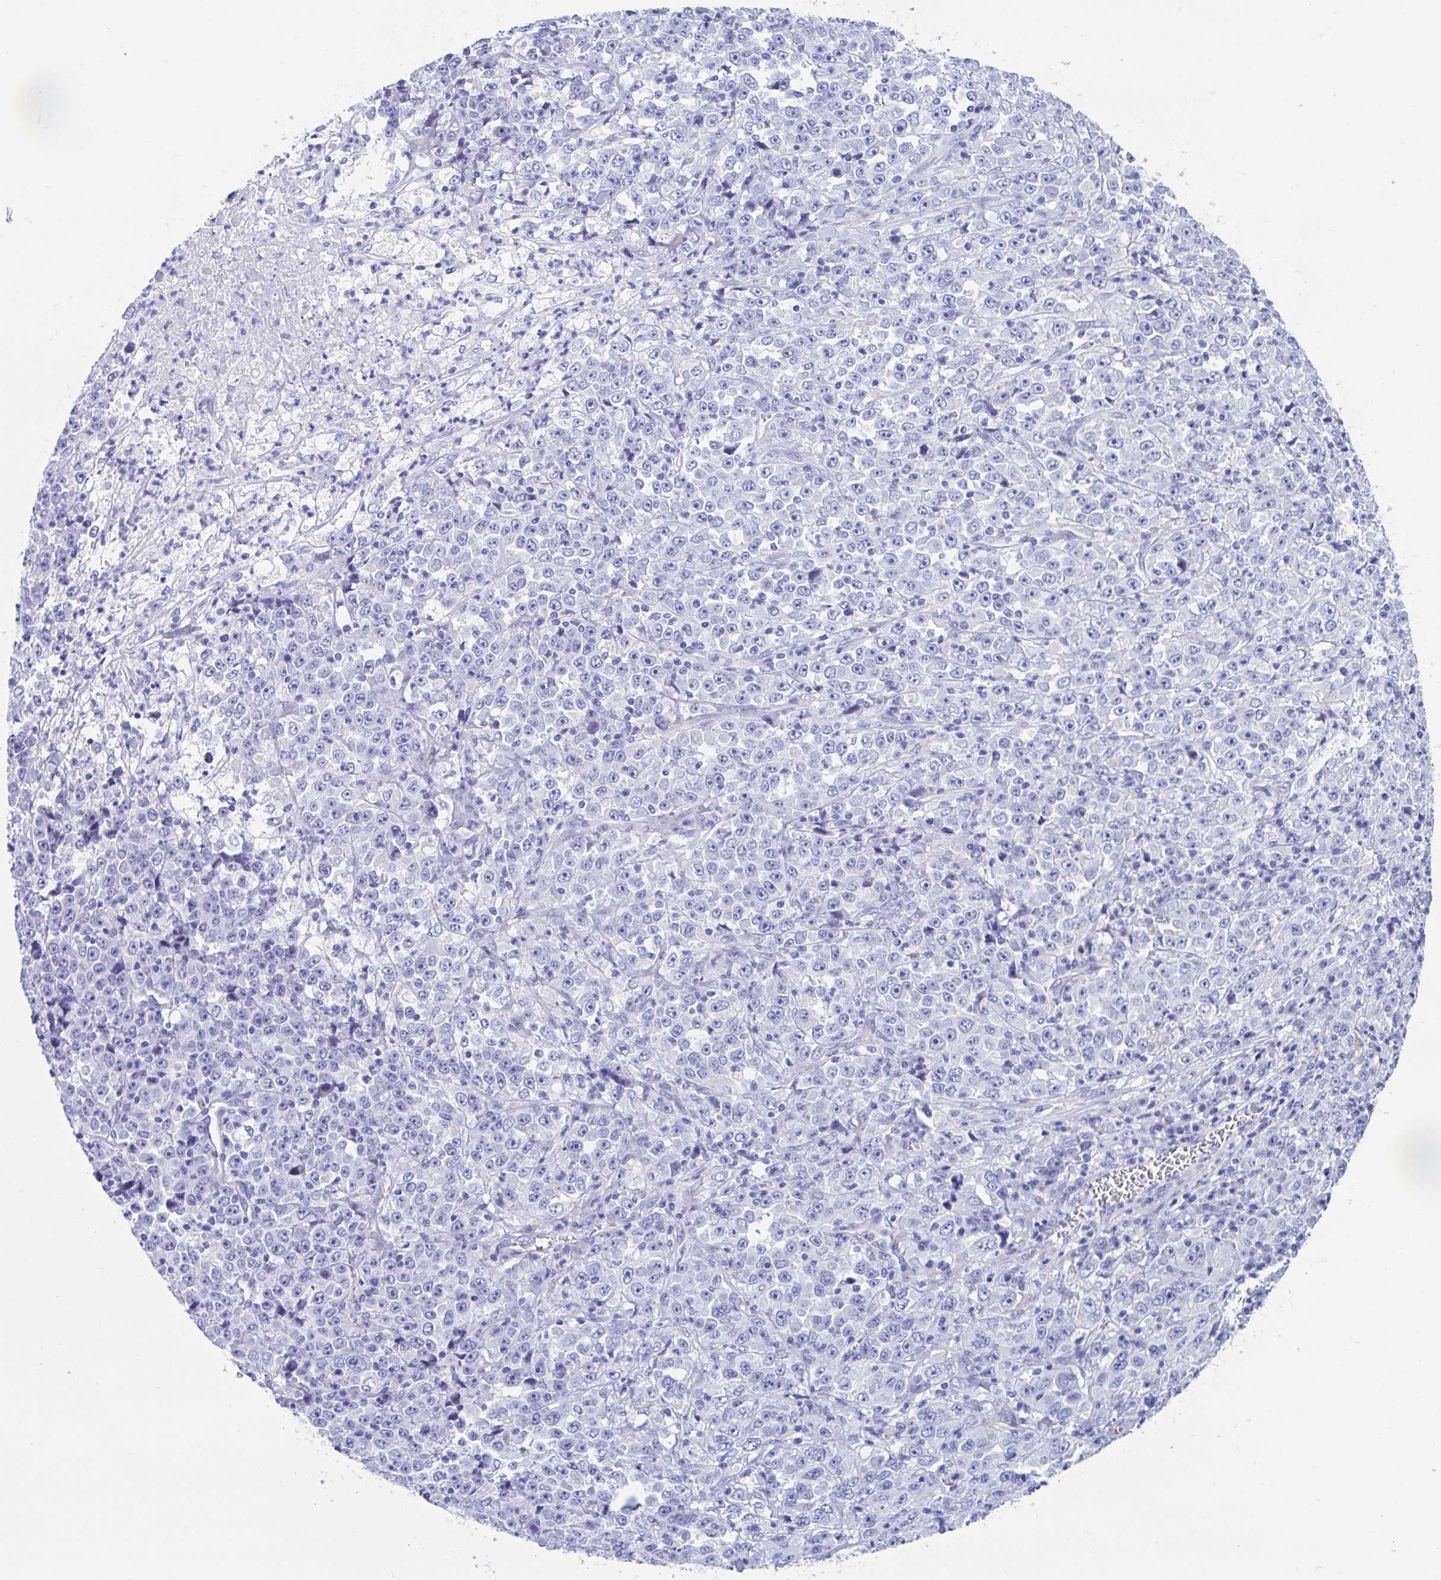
{"staining": {"intensity": "negative", "quantity": "none", "location": "none"}, "tissue": "stomach cancer", "cell_type": "Tumor cells", "image_type": "cancer", "snomed": [{"axis": "morphology", "description": "Normal tissue, NOS"}, {"axis": "morphology", "description": "Adenocarcinoma, NOS"}, {"axis": "topography", "description": "Stomach, upper"}, {"axis": "topography", "description": "Stomach"}], "caption": "High magnification brightfield microscopy of adenocarcinoma (stomach) stained with DAB (3,3'-diaminobenzidine) (brown) and counterstained with hematoxylin (blue): tumor cells show no significant positivity.", "gene": "TTC30B", "patient": {"sex": "male", "age": 59}}